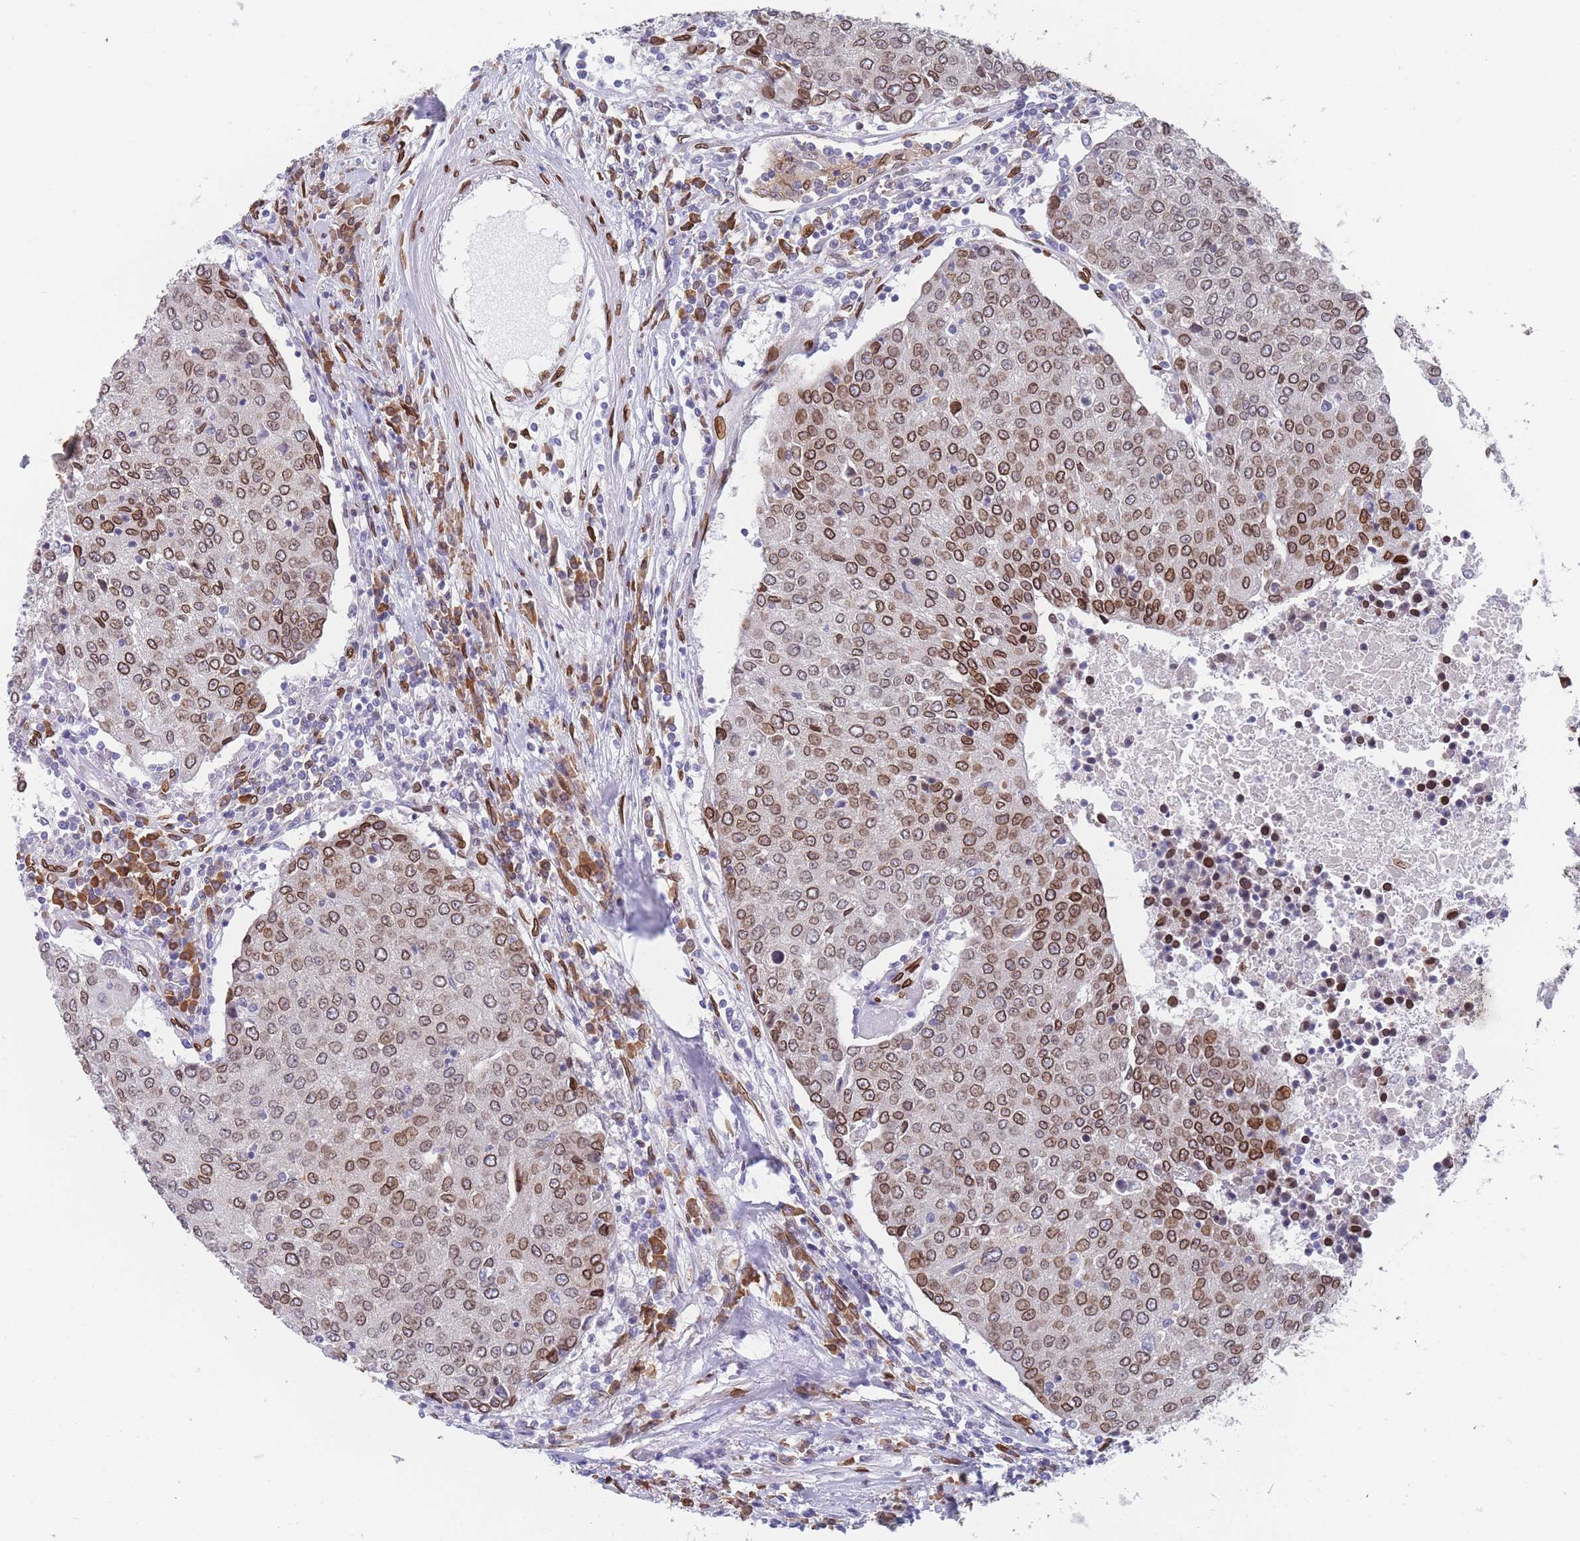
{"staining": {"intensity": "moderate", "quantity": ">75%", "location": "cytoplasmic/membranous,nuclear"}, "tissue": "urothelial cancer", "cell_type": "Tumor cells", "image_type": "cancer", "snomed": [{"axis": "morphology", "description": "Urothelial carcinoma, High grade"}, {"axis": "topography", "description": "Urinary bladder"}], "caption": "Brown immunohistochemical staining in urothelial cancer demonstrates moderate cytoplasmic/membranous and nuclear expression in about >75% of tumor cells. (brown staining indicates protein expression, while blue staining denotes nuclei).", "gene": "ZBTB1", "patient": {"sex": "female", "age": 85}}